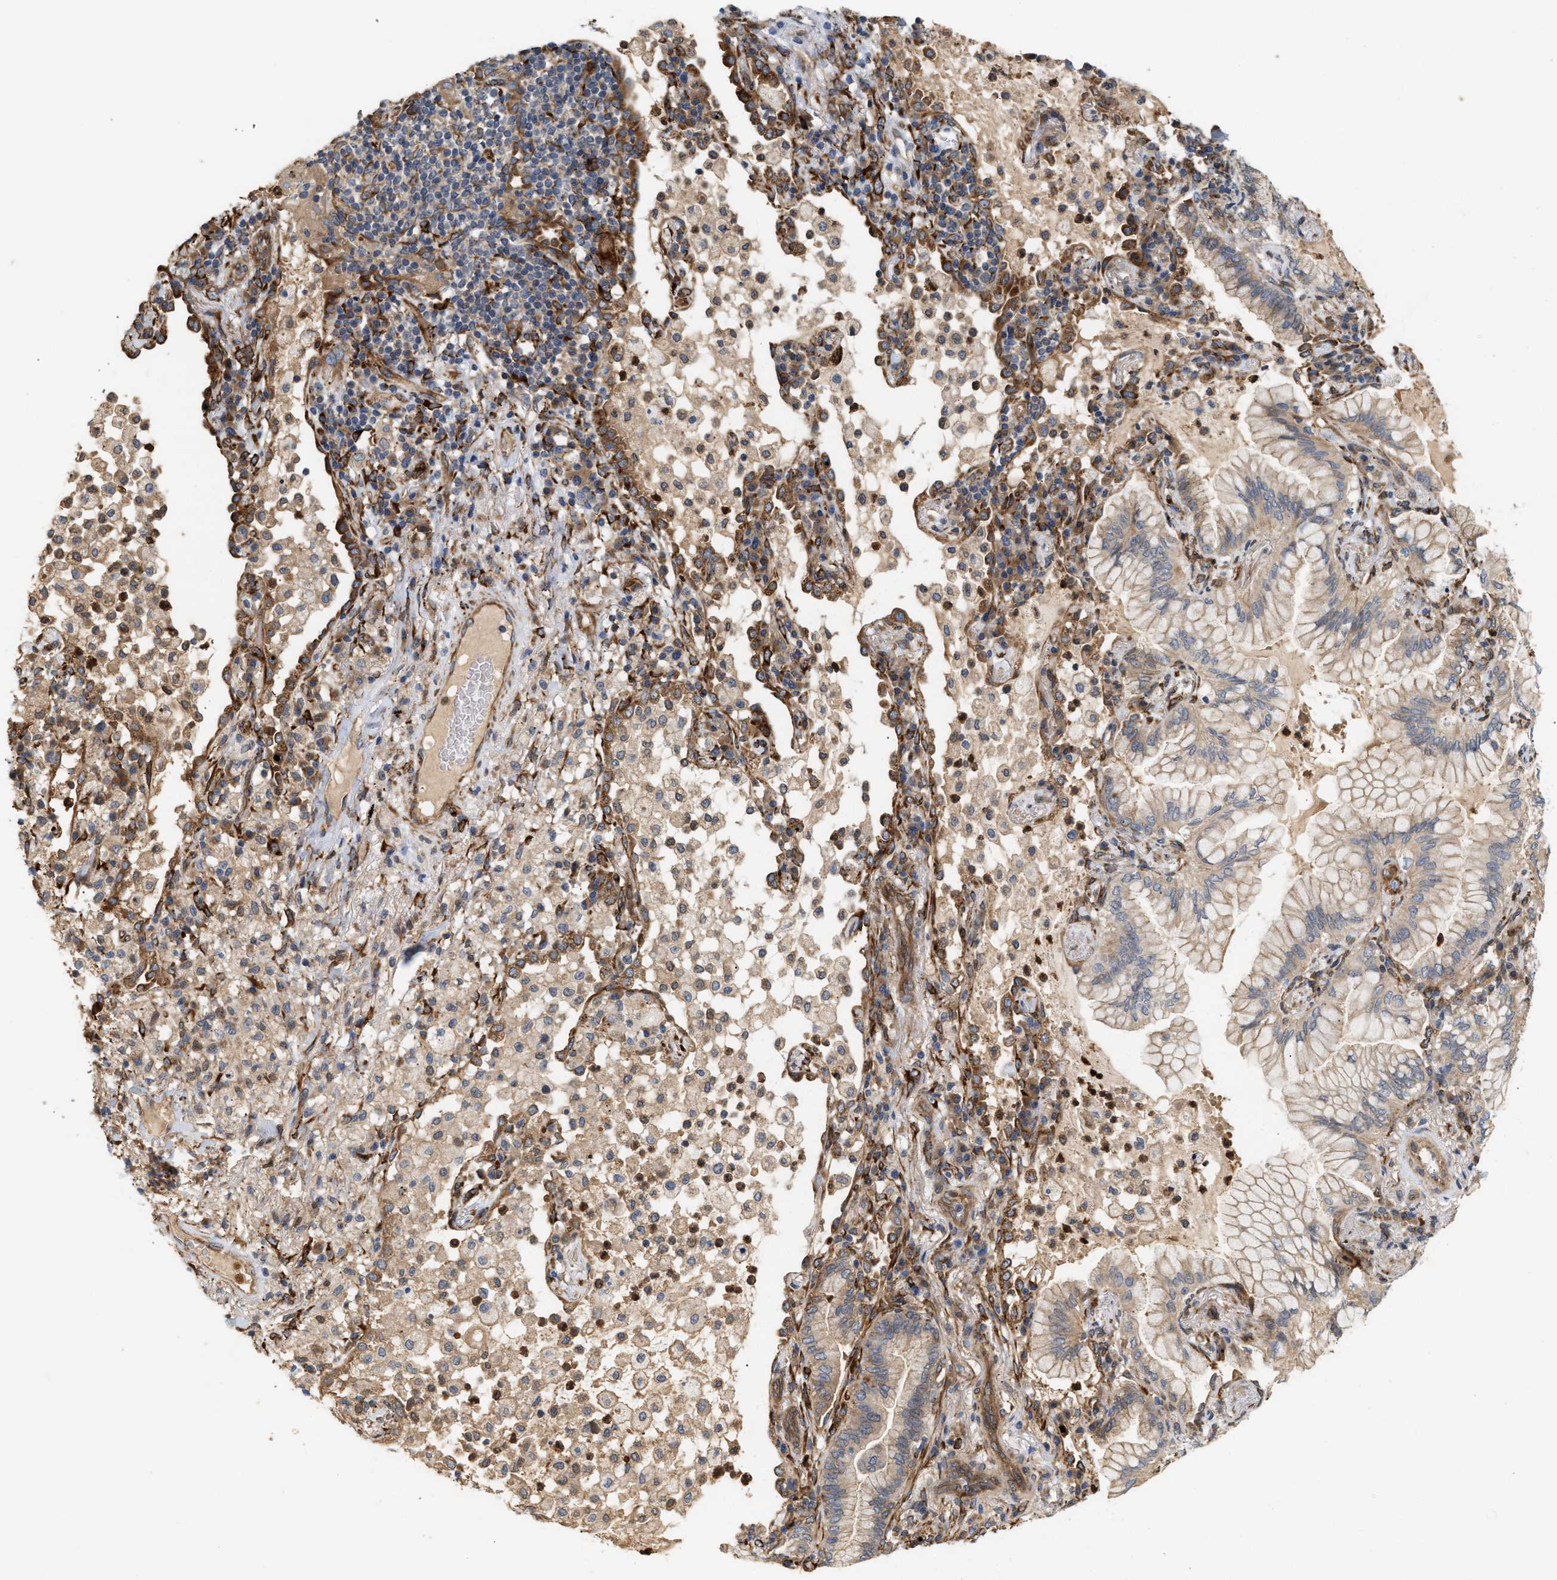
{"staining": {"intensity": "weak", "quantity": ">75%", "location": "cytoplasmic/membranous"}, "tissue": "lung cancer", "cell_type": "Tumor cells", "image_type": "cancer", "snomed": [{"axis": "morphology", "description": "Adenocarcinoma, NOS"}, {"axis": "topography", "description": "Lung"}], "caption": "Immunohistochemical staining of lung cancer demonstrates low levels of weak cytoplasmic/membranous protein expression in about >75% of tumor cells. (Brightfield microscopy of DAB IHC at high magnification).", "gene": "PLCD1", "patient": {"sex": "female", "age": 70}}